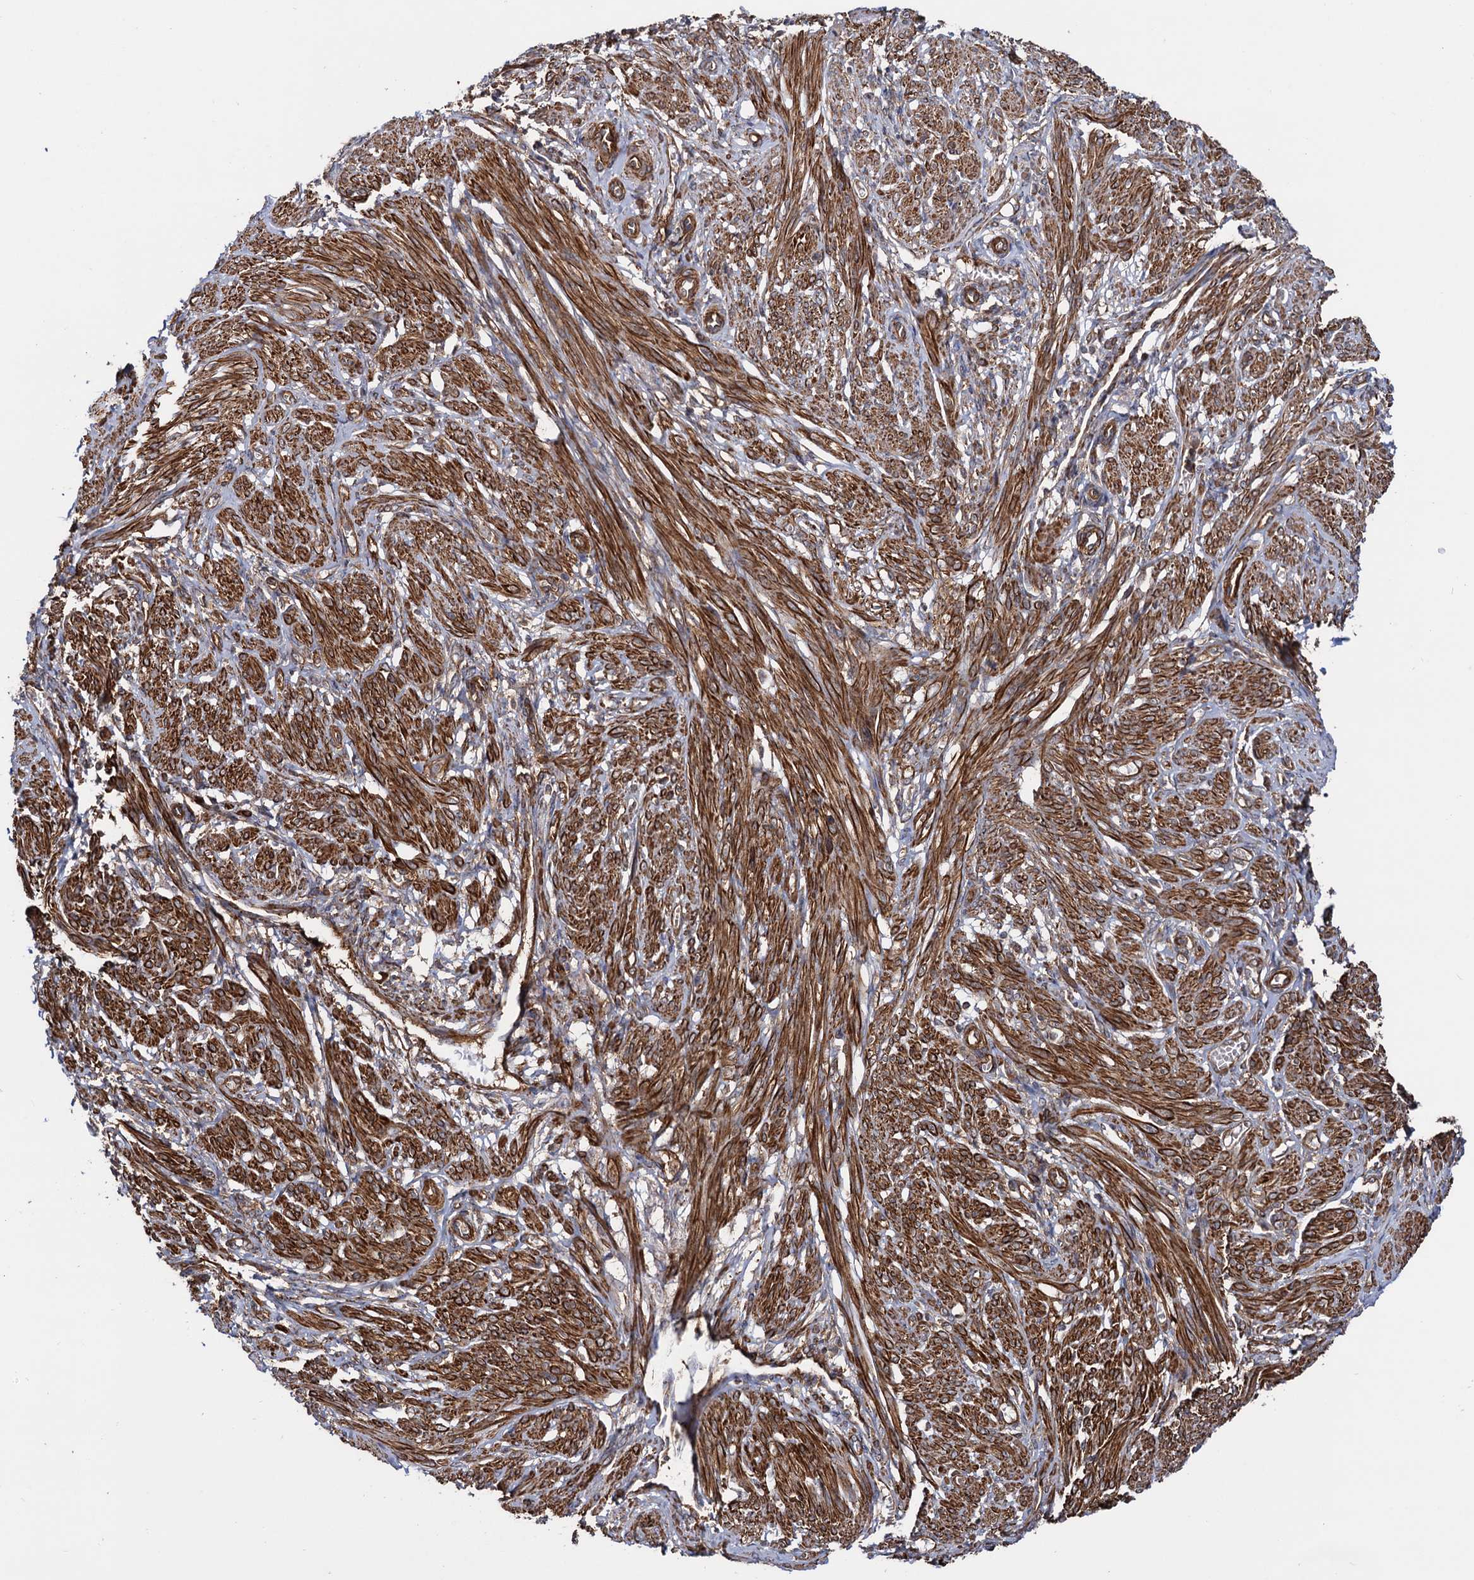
{"staining": {"intensity": "strong", "quantity": ">75%", "location": "cytoplasmic/membranous"}, "tissue": "smooth muscle", "cell_type": "Smooth muscle cells", "image_type": "normal", "snomed": [{"axis": "morphology", "description": "Normal tissue, NOS"}, {"axis": "topography", "description": "Smooth muscle"}], "caption": "High-power microscopy captured an IHC image of normal smooth muscle, revealing strong cytoplasmic/membranous positivity in approximately >75% of smooth muscle cells. Nuclei are stained in blue.", "gene": "ATP8B4", "patient": {"sex": "female", "age": 39}}